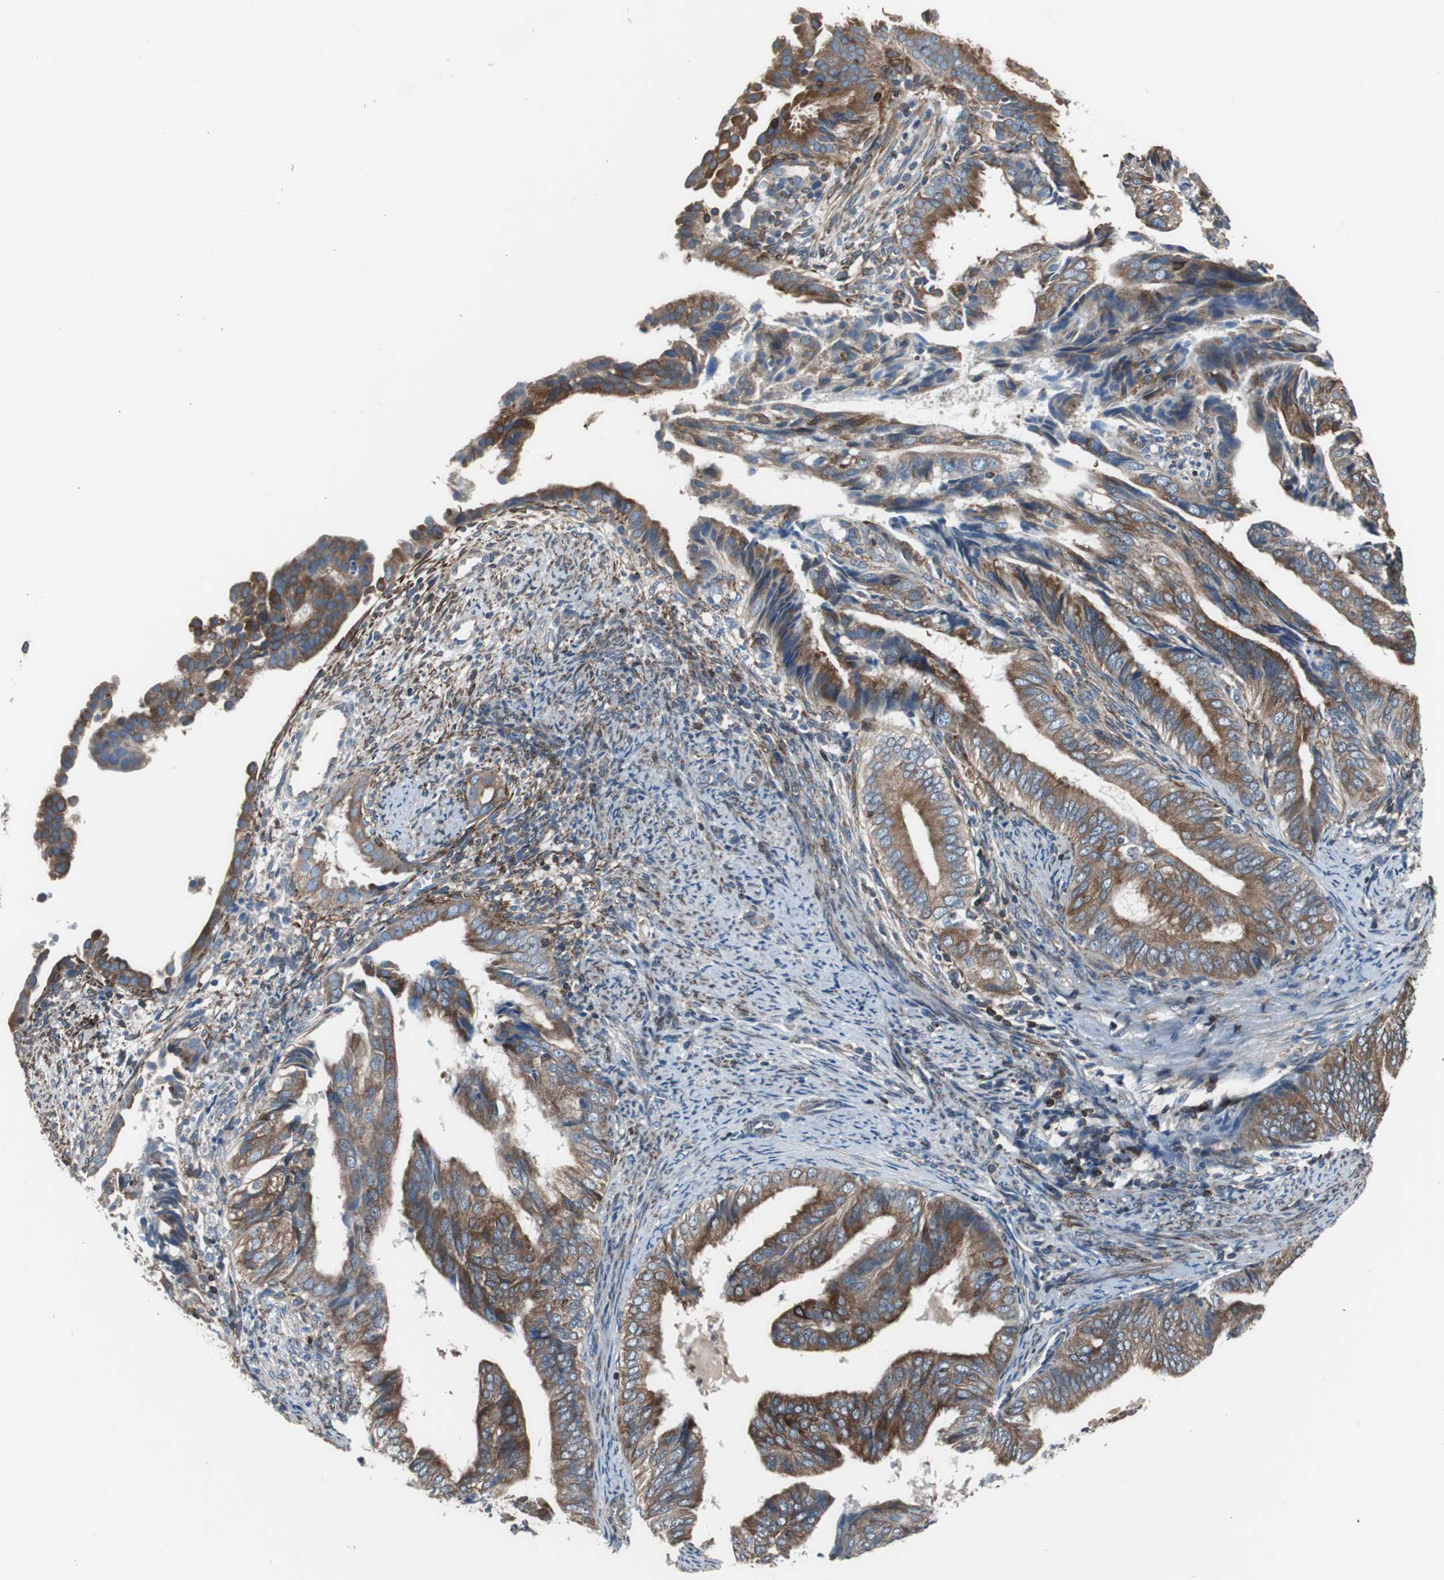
{"staining": {"intensity": "moderate", "quantity": ">75%", "location": "cytoplasmic/membranous"}, "tissue": "endometrial cancer", "cell_type": "Tumor cells", "image_type": "cancer", "snomed": [{"axis": "morphology", "description": "Adenocarcinoma, NOS"}, {"axis": "topography", "description": "Endometrium"}], "caption": "Tumor cells show medium levels of moderate cytoplasmic/membranous positivity in approximately >75% of cells in endometrial cancer.", "gene": "PBXIP1", "patient": {"sex": "female", "age": 58}}